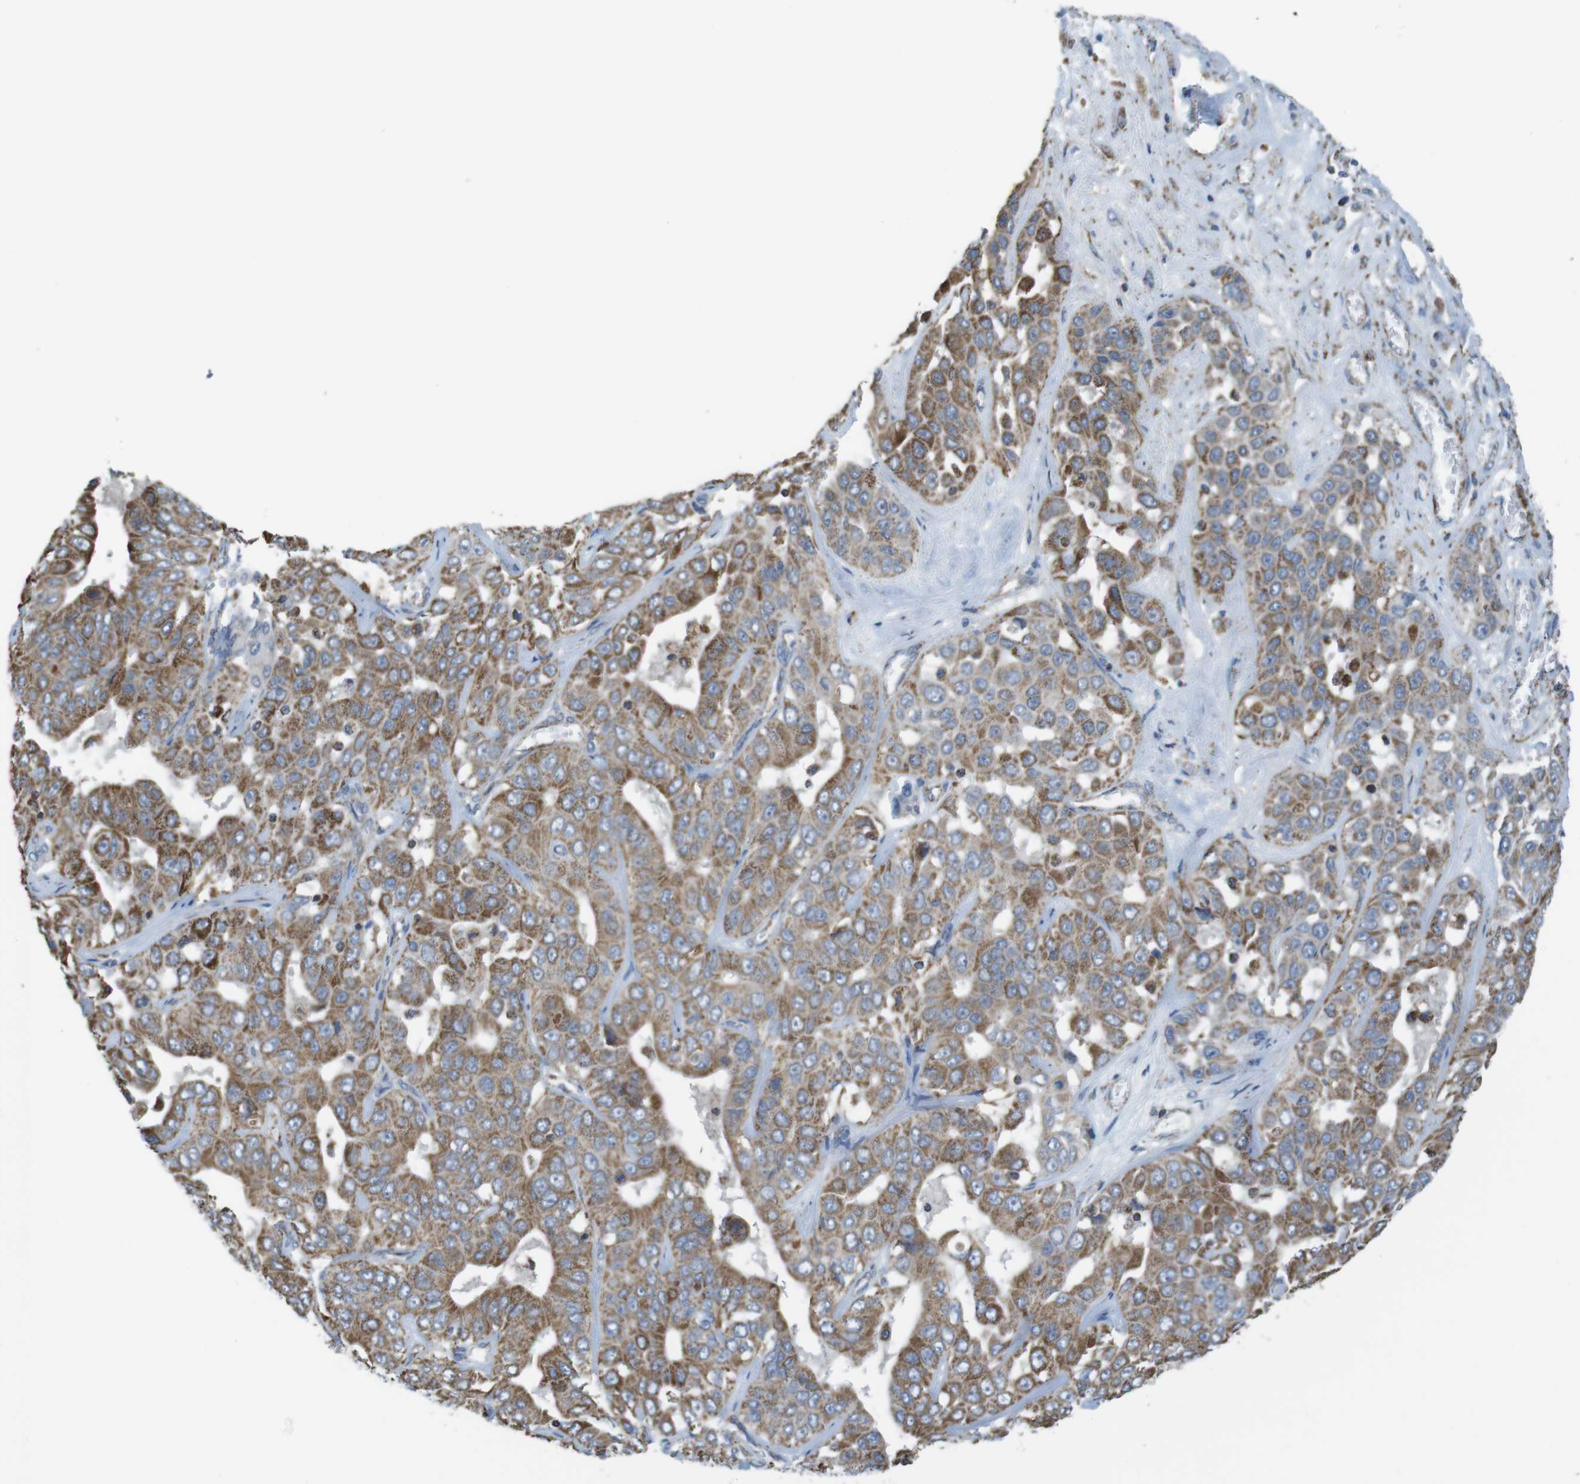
{"staining": {"intensity": "moderate", "quantity": ">75%", "location": "cytoplasmic/membranous"}, "tissue": "liver cancer", "cell_type": "Tumor cells", "image_type": "cancer", "snomed": [{"axis": "morphology", "description": "Cholangiocarcinoma"}, {"axis": "topography", "description": "Liver"}], "caption": "Protein positivity by IHC demonstrates moderate cytoplasmic/membranous positivity in about >75% of tumor cells in cholangiocarcinoma (liver).", "gene": "GRIK2", "patient": {"sex": "female", "age": 52}}